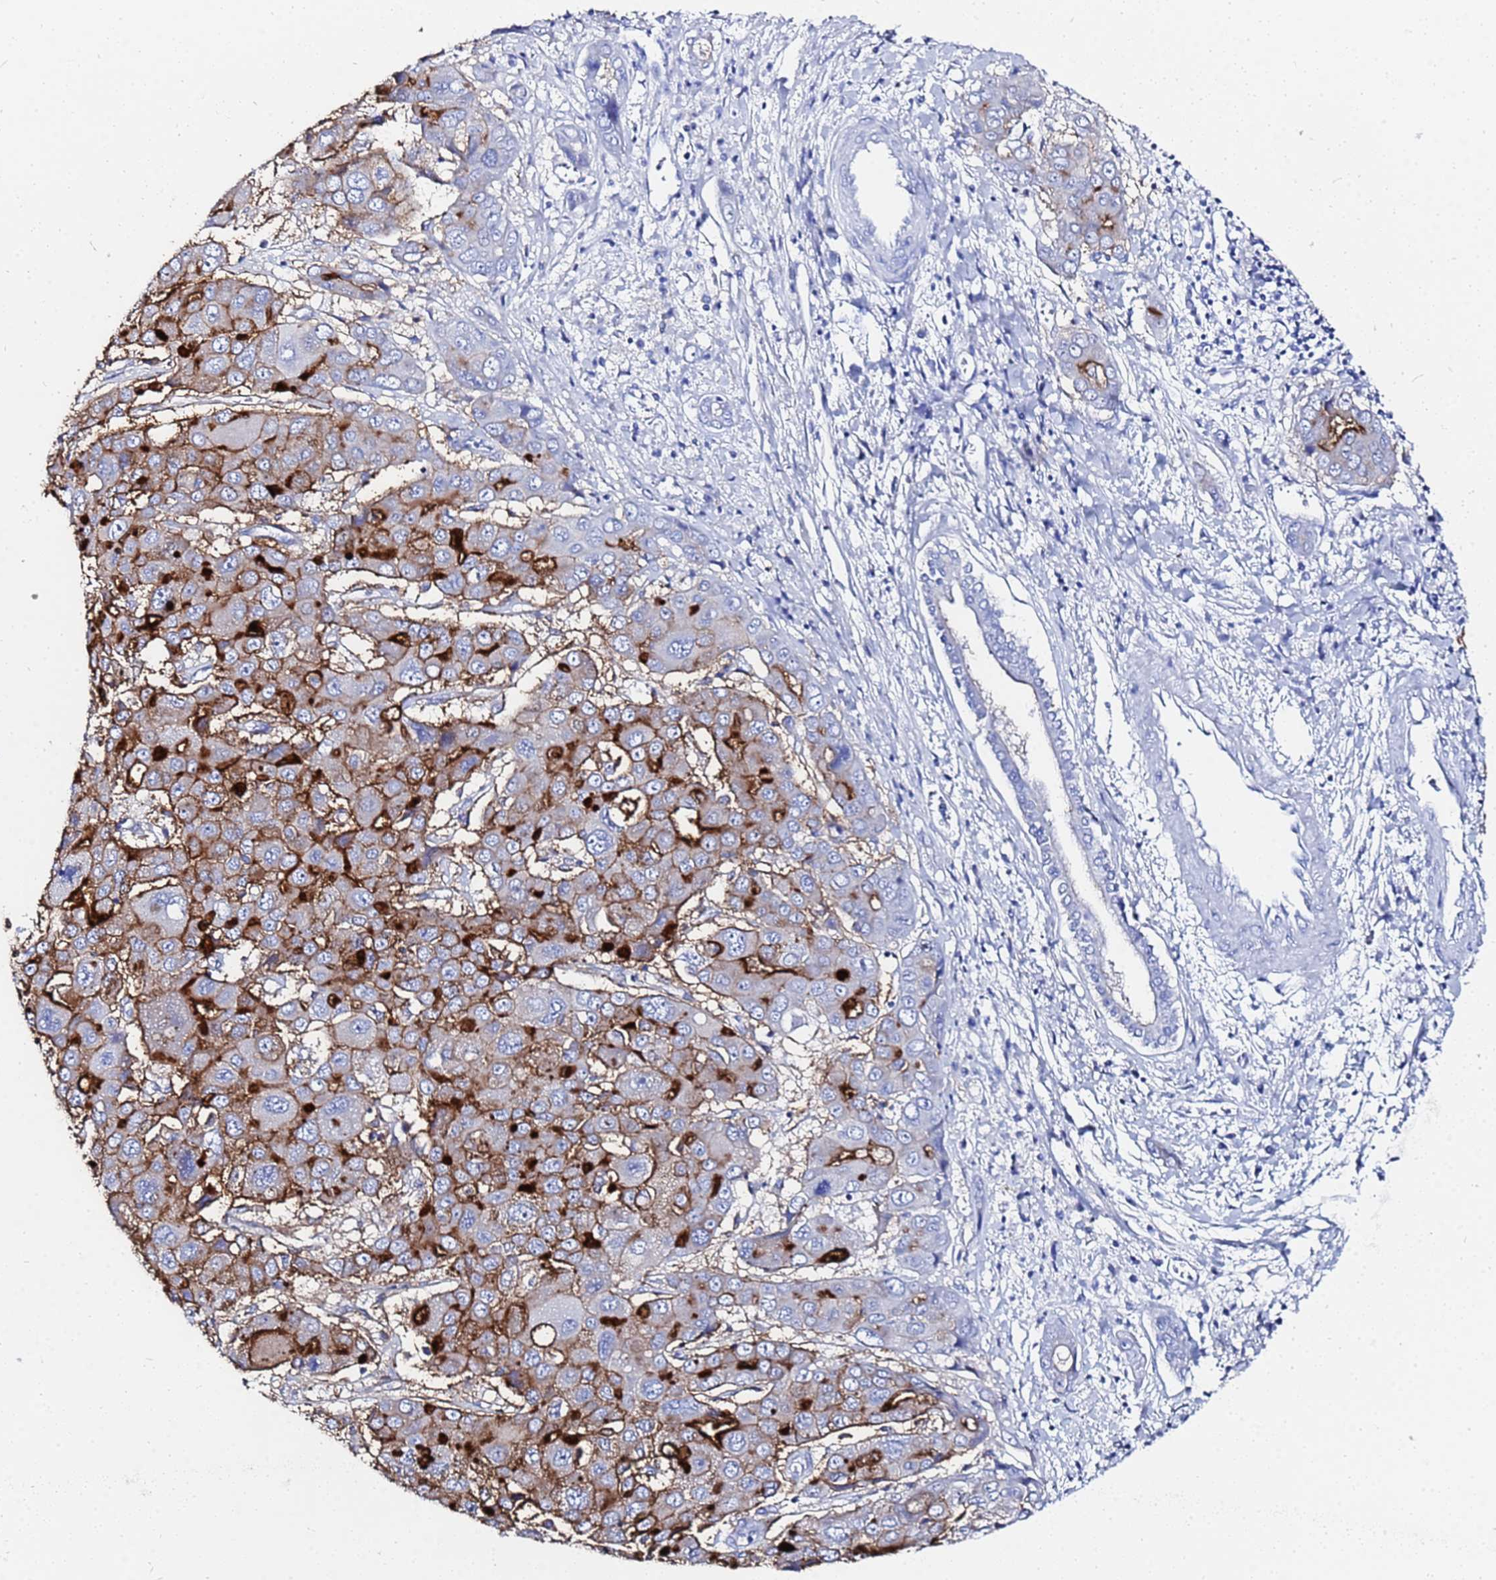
{"staining": {"intensity": "strong", "quantity": ">75%", "location": "cytoplasmic/membranous"}, "tissue": "liver cancer", "cell_type": "Tumor cells", "image_type": "cancer", "snomed": [{"axis": "morphology", "description": "Cholangiocarcinoma"}, {"axis": "topography", "description": "Liver"}], "caption": "IHC photomicrograph of neoplastic tissue: liver cholangiocarcinoma stained using IHC demonstrates high levels of strong protein expression localized specifically in the cytoplasmic/membranous of tumor cells, appearing as a cytoplasmic/membranous brown color.", "gene": "GGT1", "patient": {"sex": "male", "age": 67}}